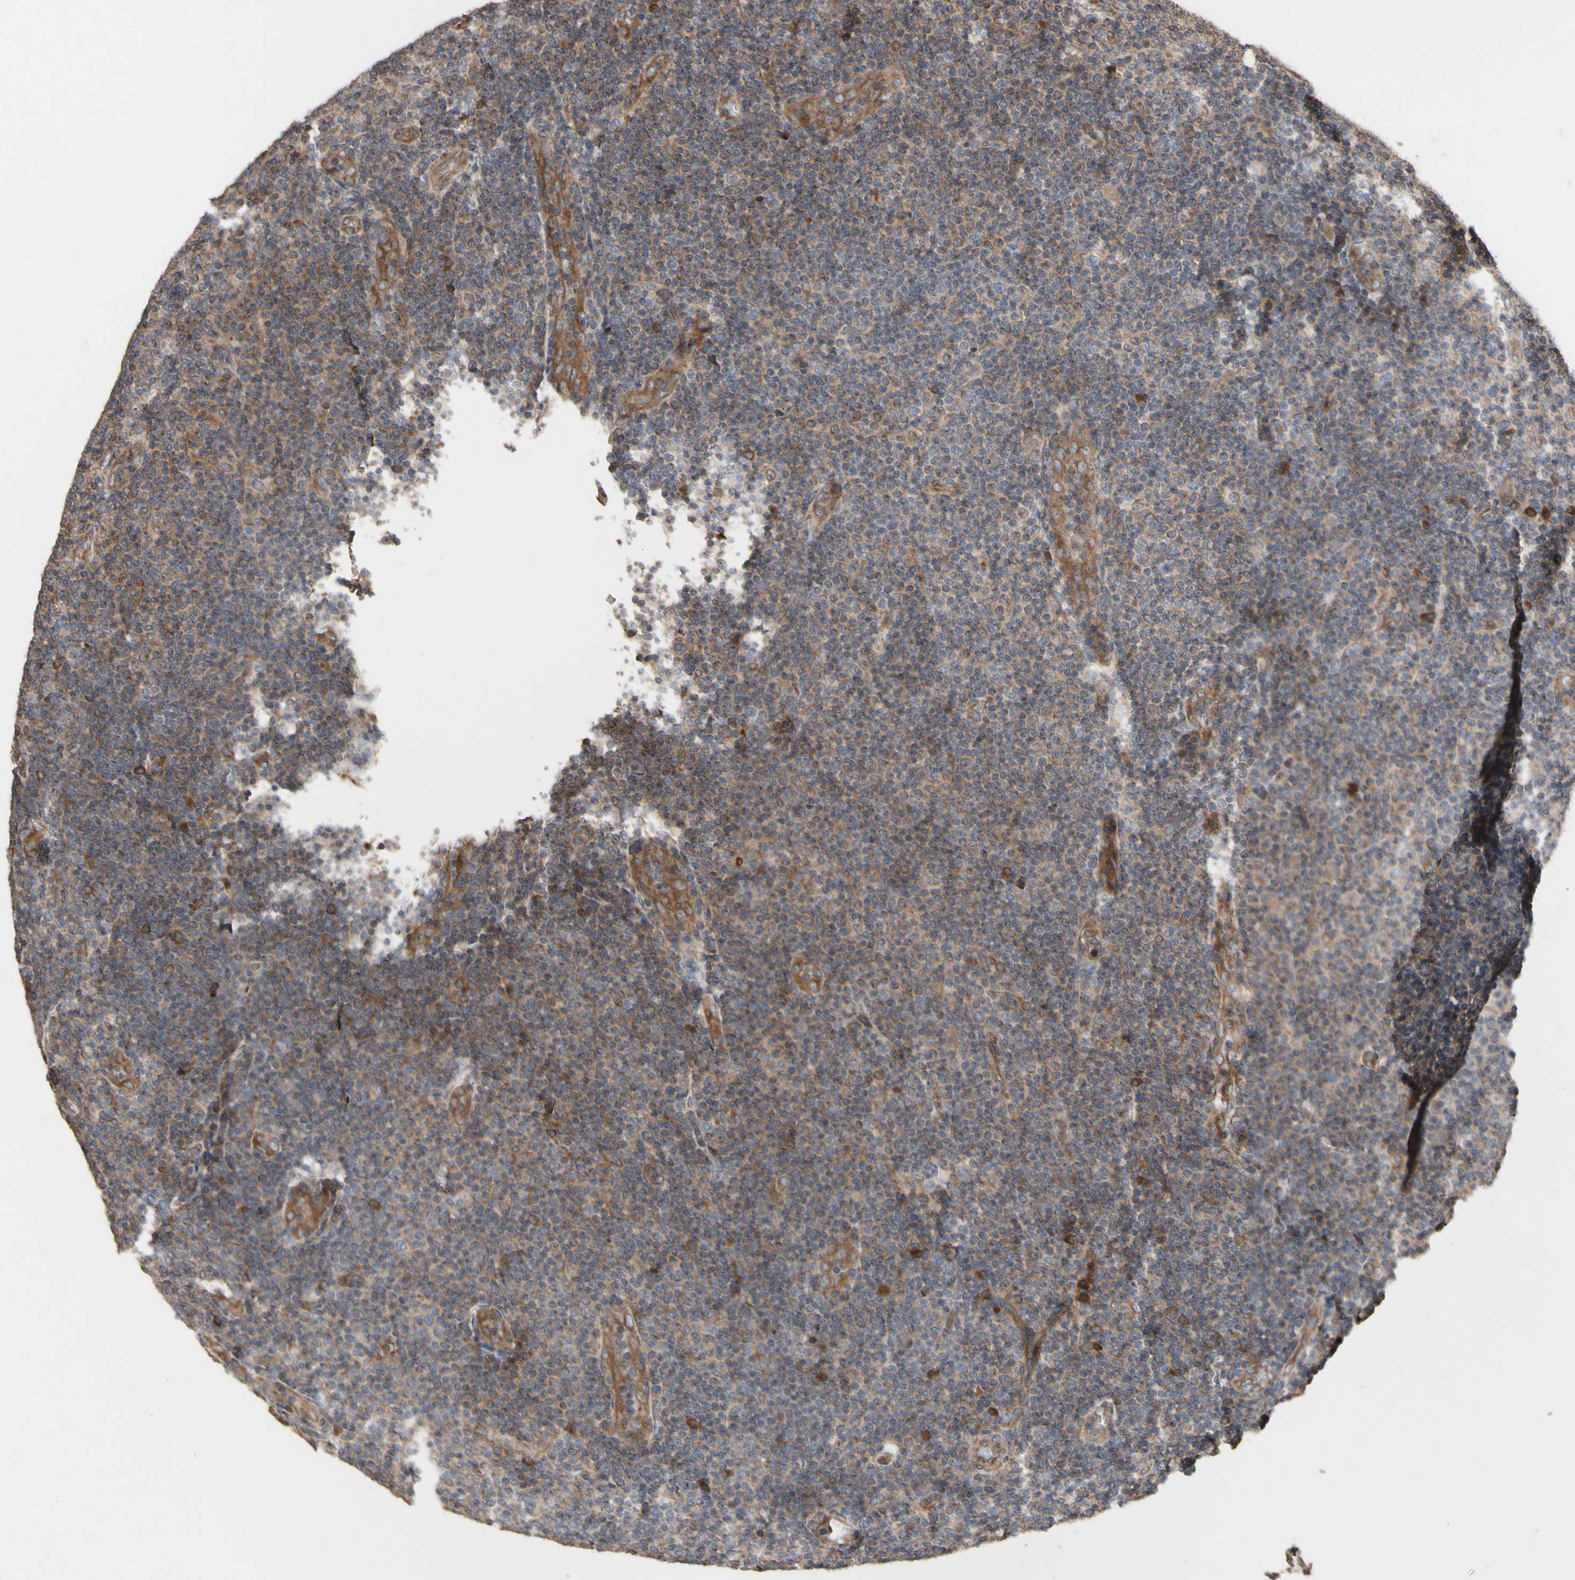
{"staining": {"intensity": "moderate", "quantity": "<25%", "location": "cytoplasmic/membranous"}, "tissue": "lymphoma", "cell_type": "Tumor cells", "image_type": "cancer", "snomed": [{"axis": "morphology", "description": "Malignant lymphoma, non-Hodgkin's type, Low grade"}, {"axis": "topography", "description": "Lymph node"}], "caption": "Protein analysis of lymphoma tissue reveals moderate cytoplasmic/membranous positivity in about <25% of tumor cells.", "gene": "NECTIN3", "patient": {"sex": "male", "age": 83}}